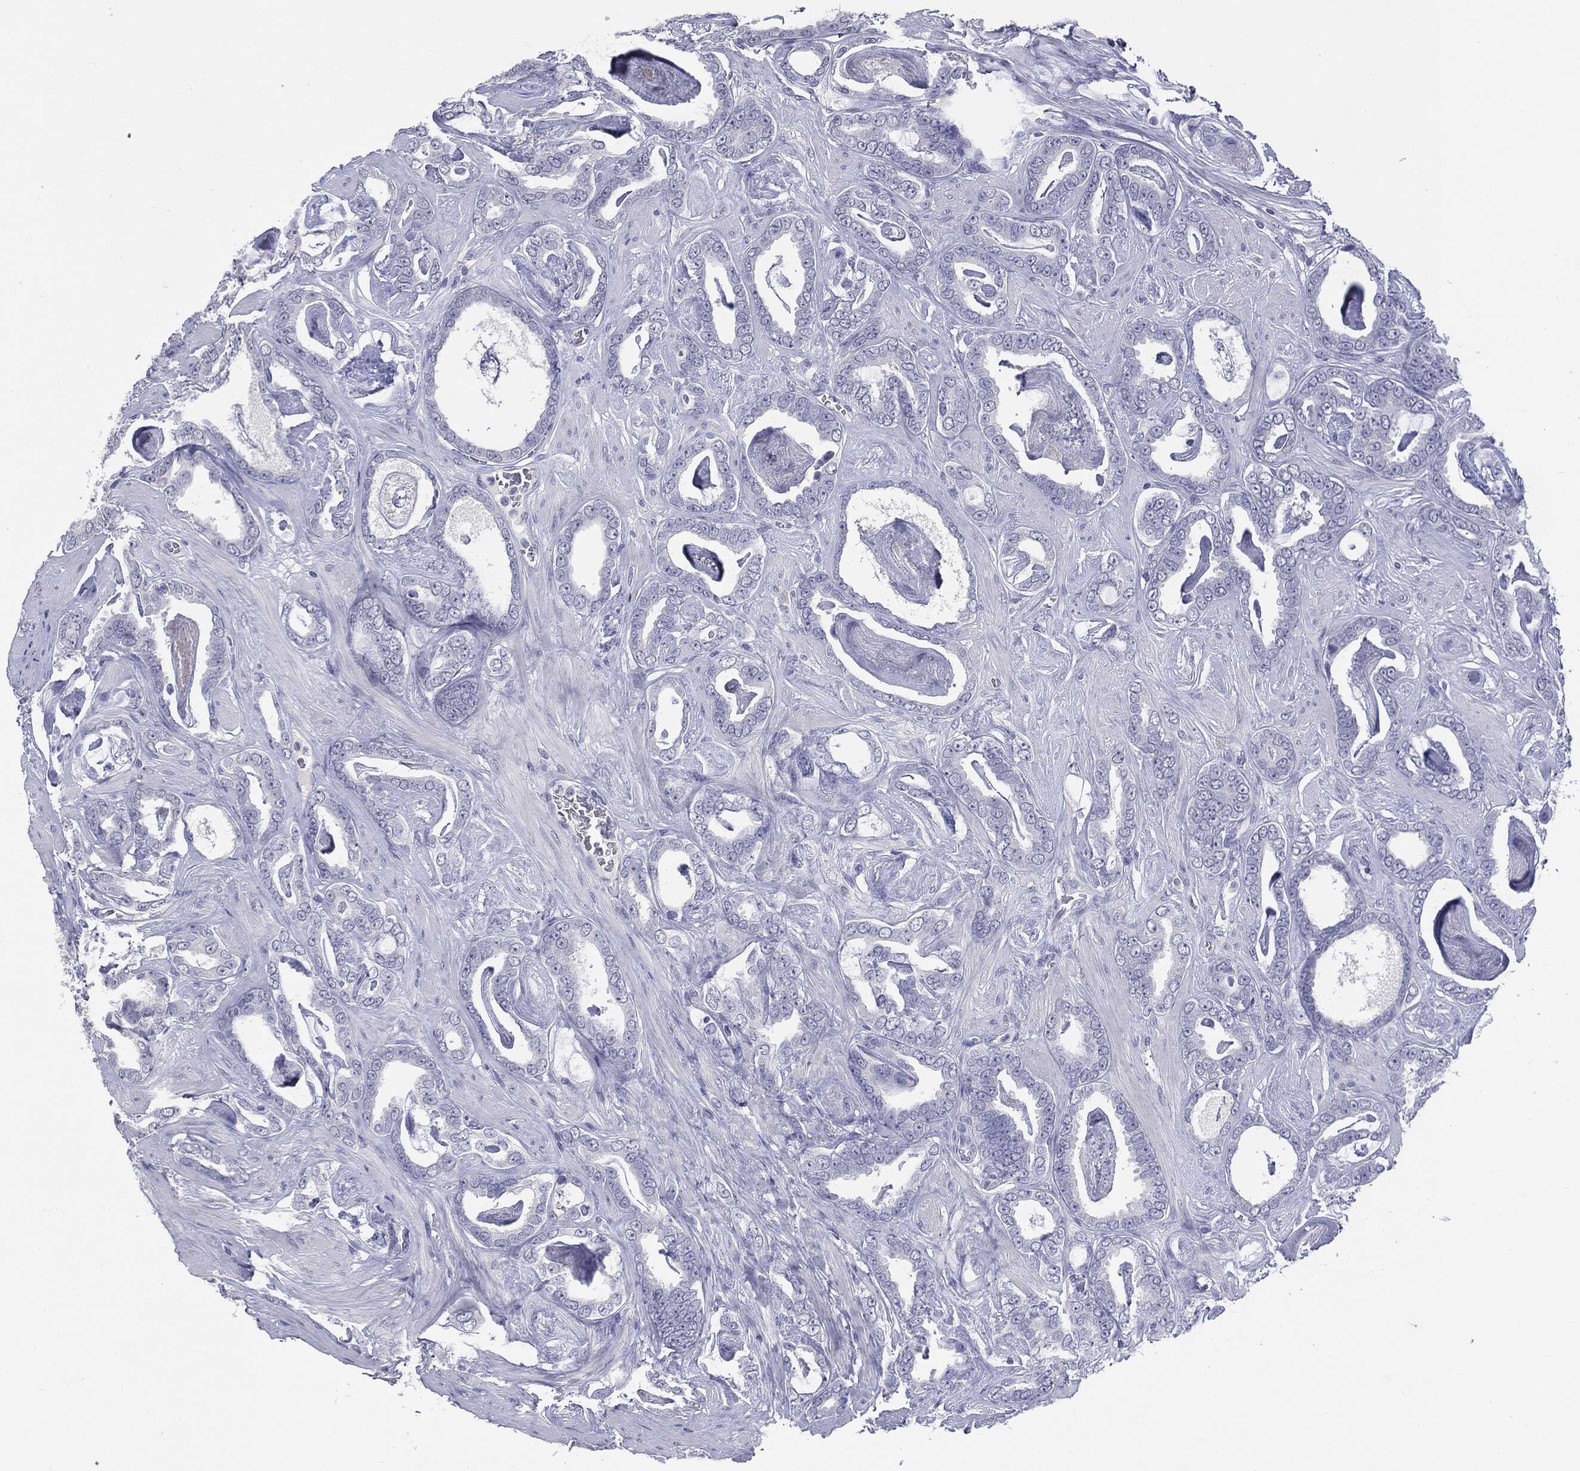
{"staining": {"intensity": "negative", "quantity": "none", "location": "none"}, "tissue": "prostate cancer", "cell_type": "Tumor cells", "image_type": "cancer", "snomed": [{"axis": "morphology", "description": "Adenocarcinoma, High grade"}, {"axis": "topography", "description": "Prostate"}], "caption": "Human prostate cancer stained for a protein using IHC exhibits no positivity in tumor cells.", "gene": "TSHB", "patient": {"sex": "male", "age": 63}}